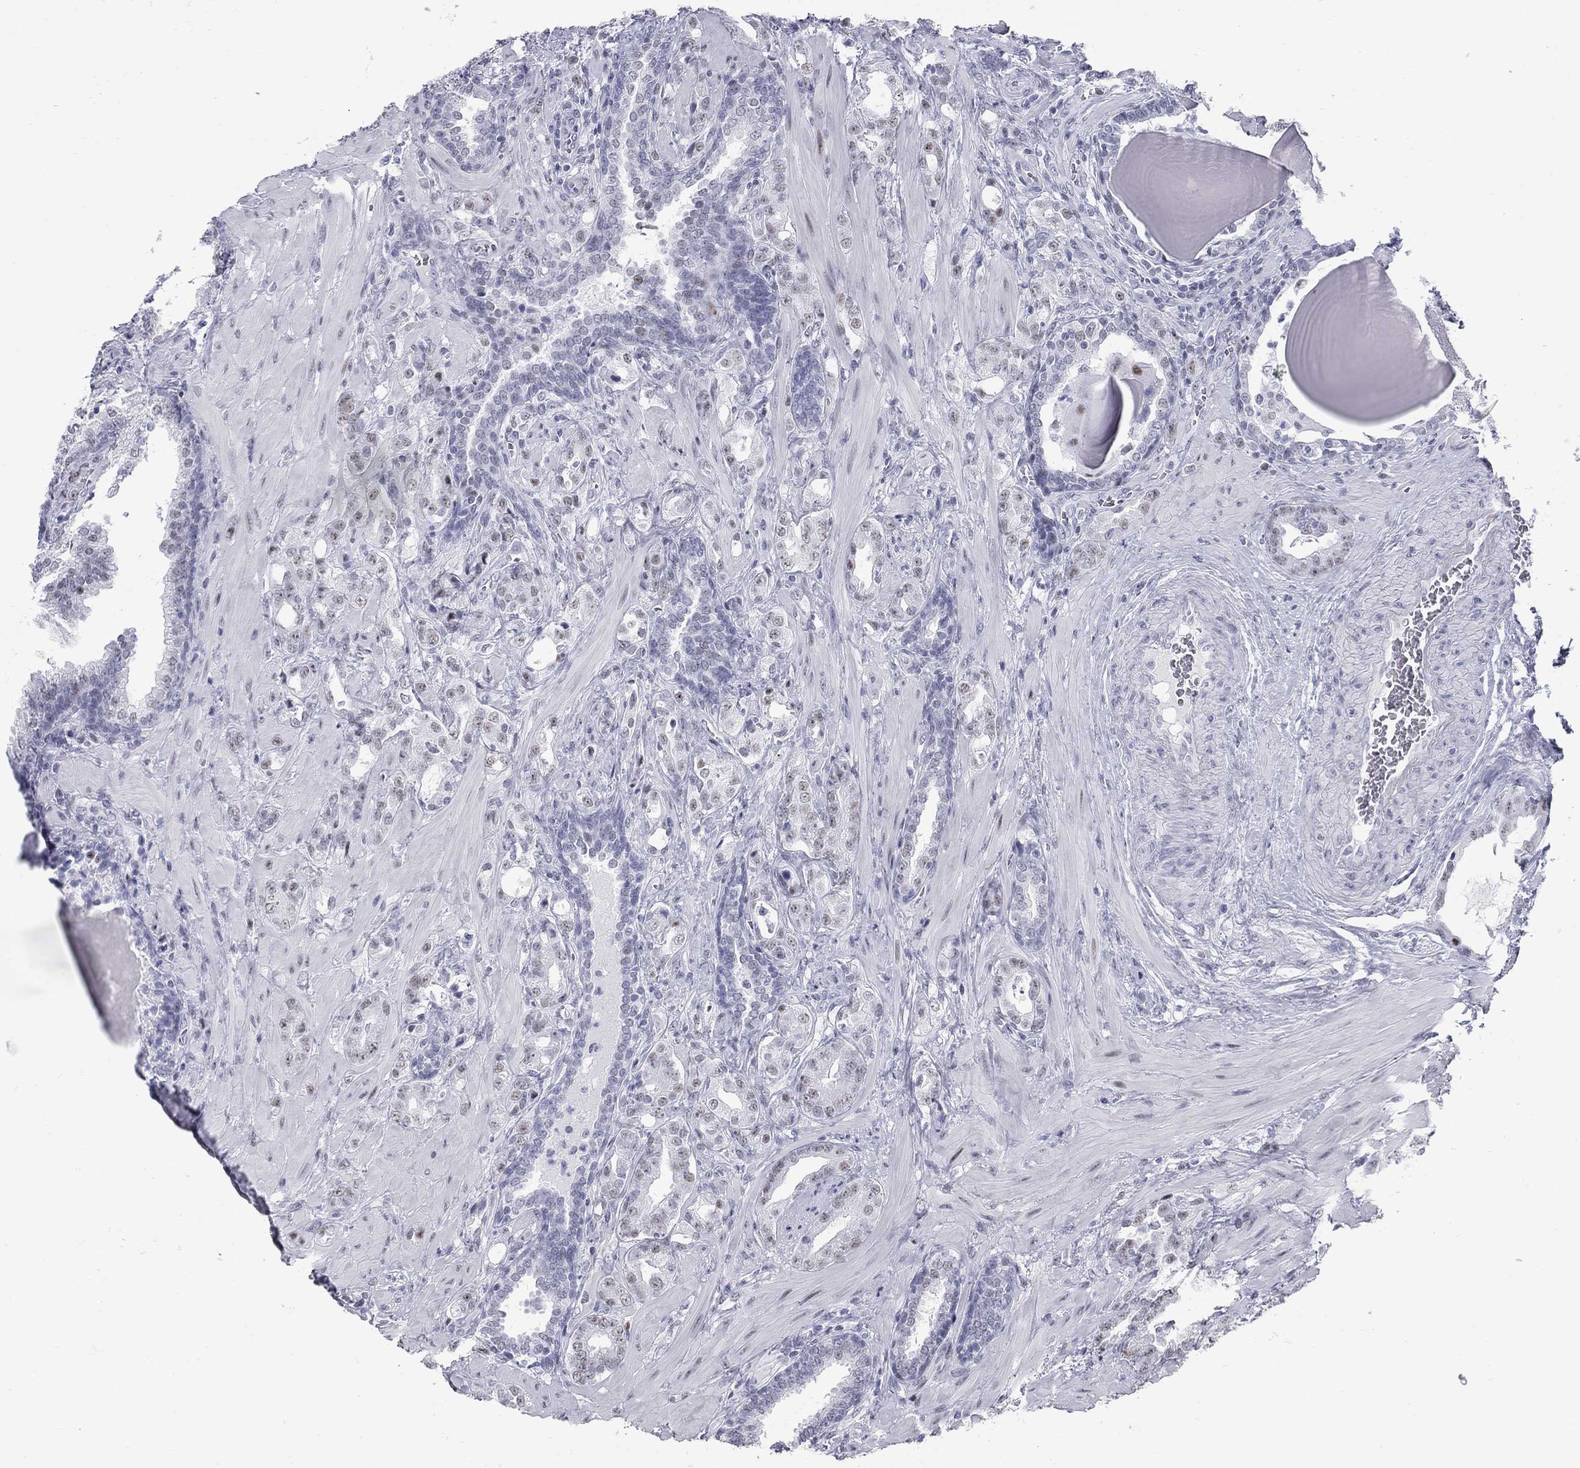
{"staining": {"intensity": "negative", "quantity": "none", "location": "none"}, "tissue": "prostate cancer", "cell_type": "Tumor cells", "image_type": "cancer", "snomed": [{"axis": "morphology", "description": "Adenocarcinoma, NOS"}, {"axis": "topography", "description": "Prostate"}], "caption": "DAB immunohistochemical staining of prostate adenocarcinoma exhibits no significant staining in tumor cells.", "gene": "ASF1B", "patient": {"sex": "male", "age": 57}}